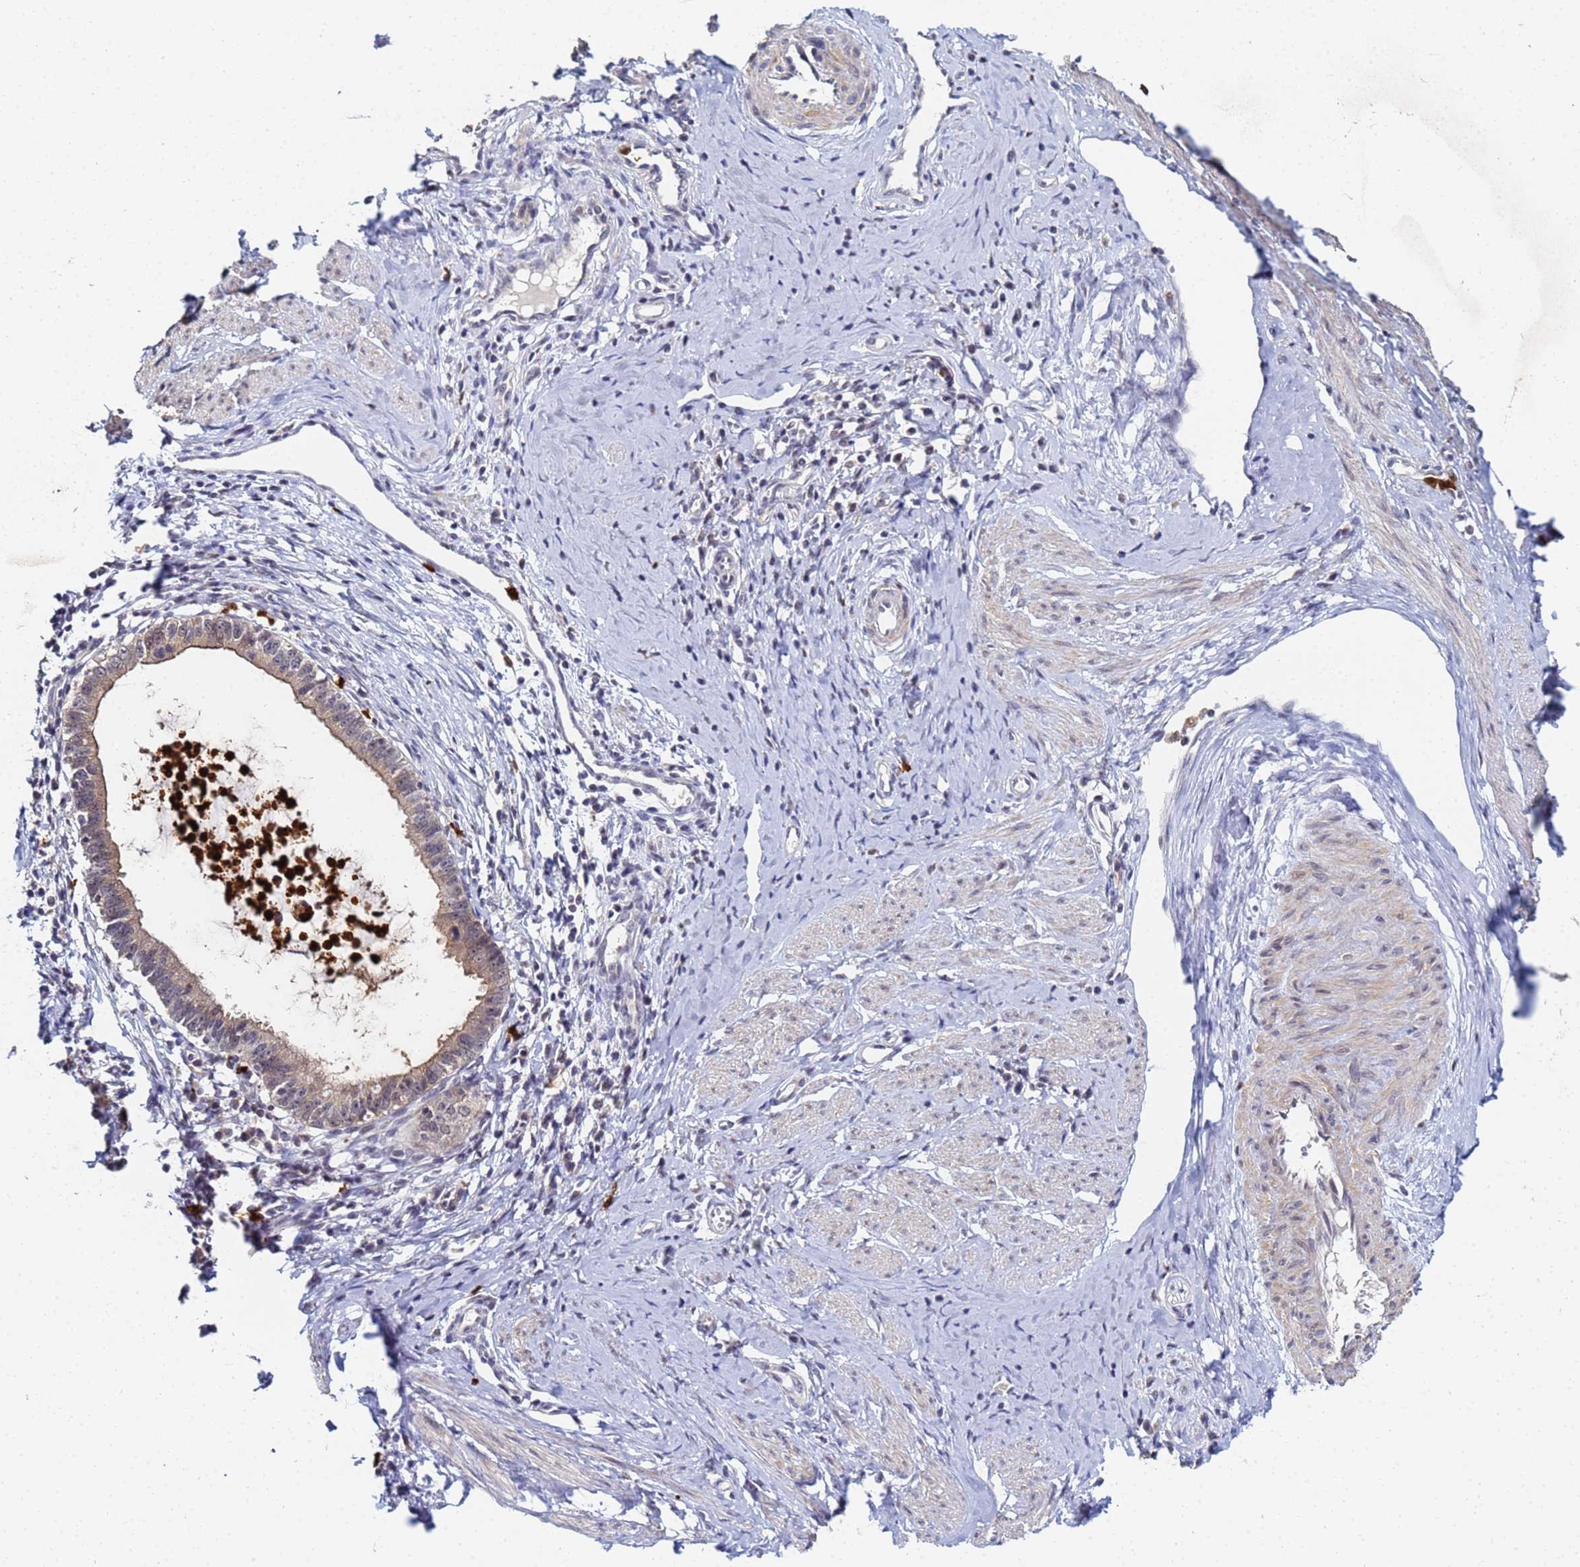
{"staining": {"intensity": "weak", "quantity": ">75%", "location": "cytoplasmic/membranous"}, "tissue": "cervical cancer", "cell_type": "Tumor cells", "image_type": "cancer", "snomed": [{"axis": "morphology", "description": "Adenocarcinoma, NOS"}, {"axis": "topography", "description": "Cervix"}], "caption": "A low amount of weak cytoplasmic/membranous expression is seen in approximately >75% of tumor cells in cervical cancer (adenocarcinoma) tissue. The staining is performed using DAB (3,3'-diaminobenzidine) brown chromogen to label protein expression. The nuclei are counter-stained blue using hematoxylin.", "gene": "MTCL1", "patient": {"sex": "female", "age": 36}}